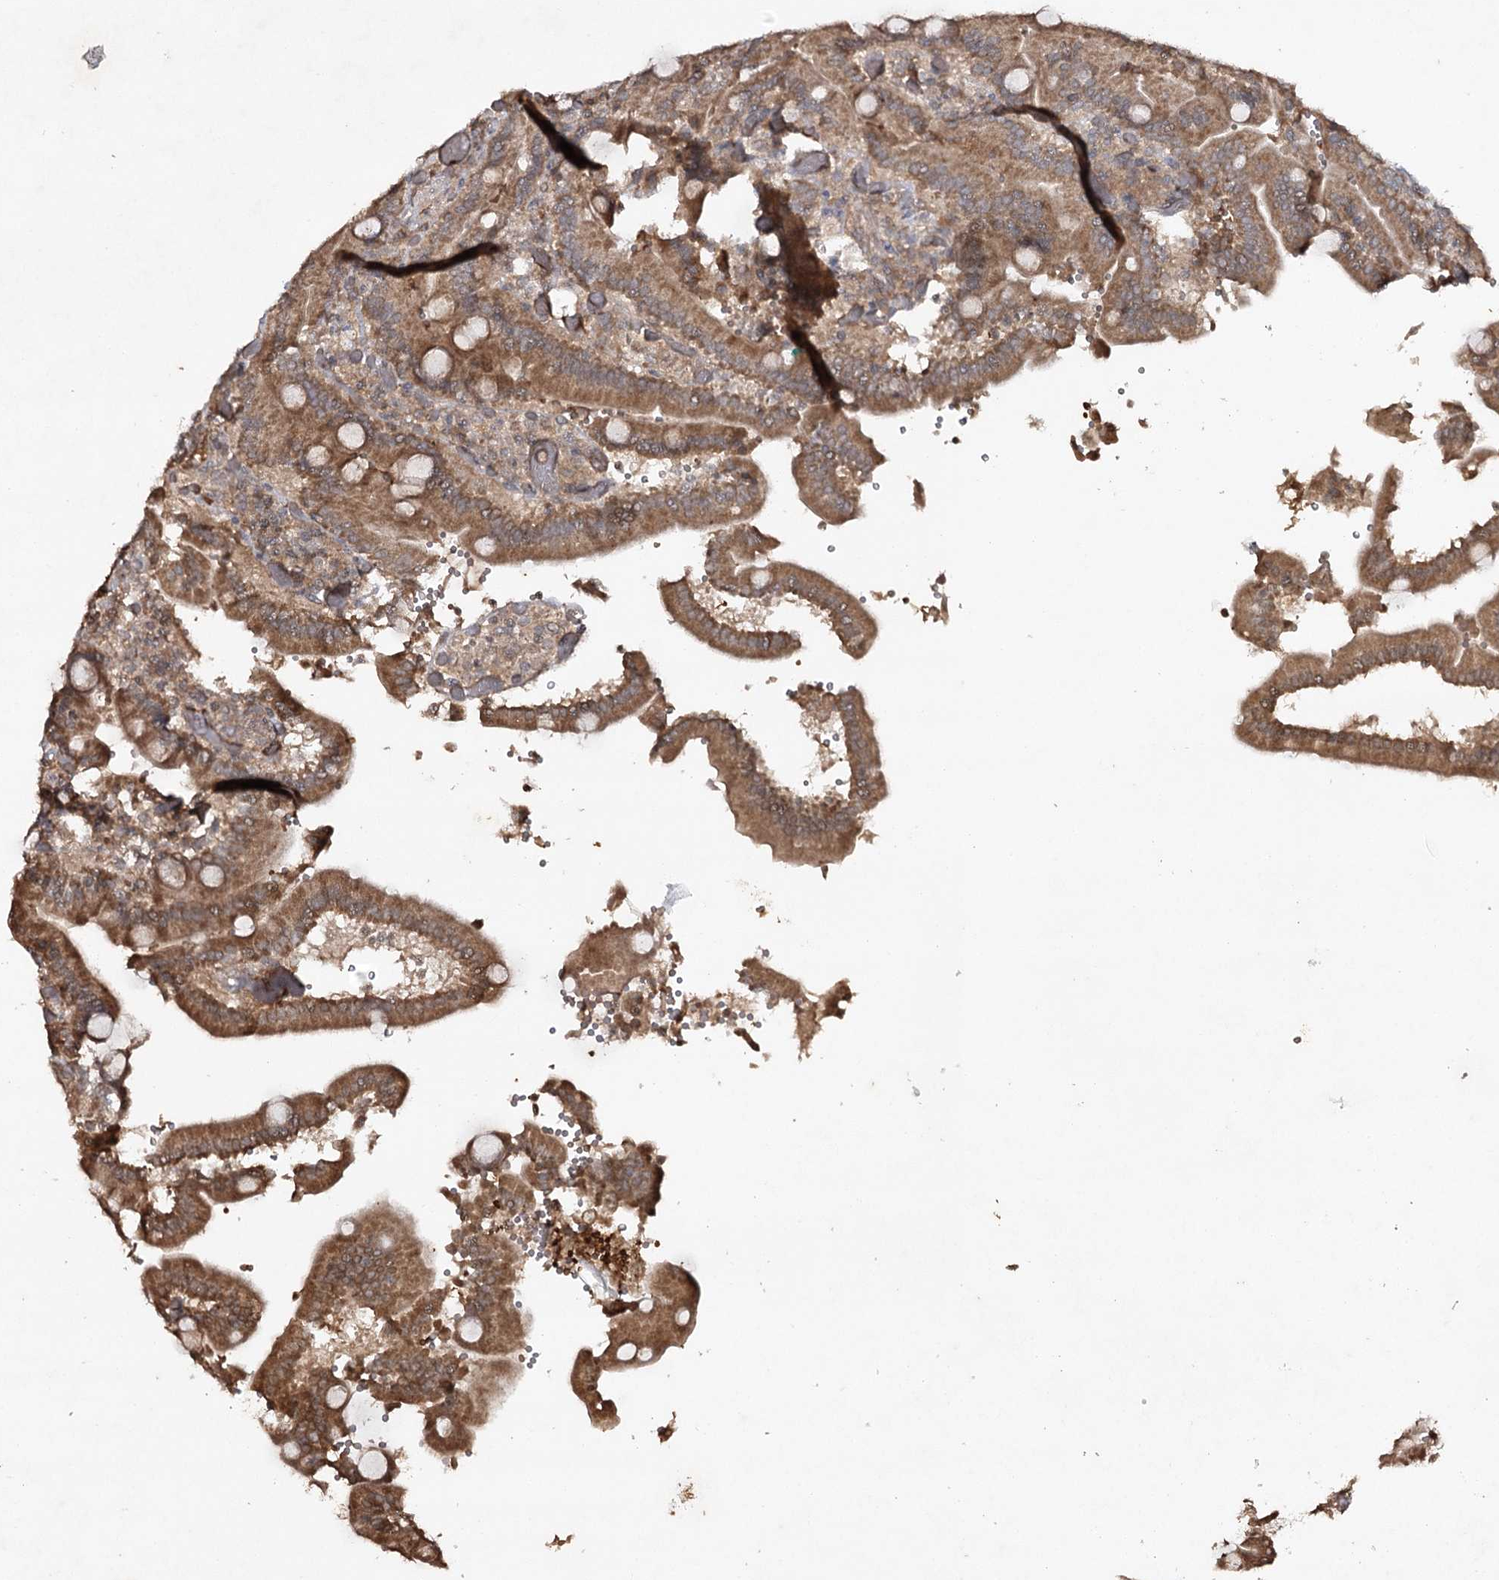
{"staining": {"intensity": "moderate", "quantity": ">75%", "location": "cytoplasmic/membranous"}, "tissue": "duodenum", "cell_type": "Glandular cells", "image_type": "normal", "snomed": [{"axis": "morphology", "description": "Normal tissue, NOS"}, {"axis": "topography", "description": "Duodenum"}], "caption": "Immunohistochemical staining of unremarkable duodenum shows medium levels of moderate cytoplasmic/membranous positivity in about >75% of glandular cells. (IHC, brightfield microscopy, high magnification).", "gene": "CYP2B6", "patient": {"sex": "female", "age": 62}}